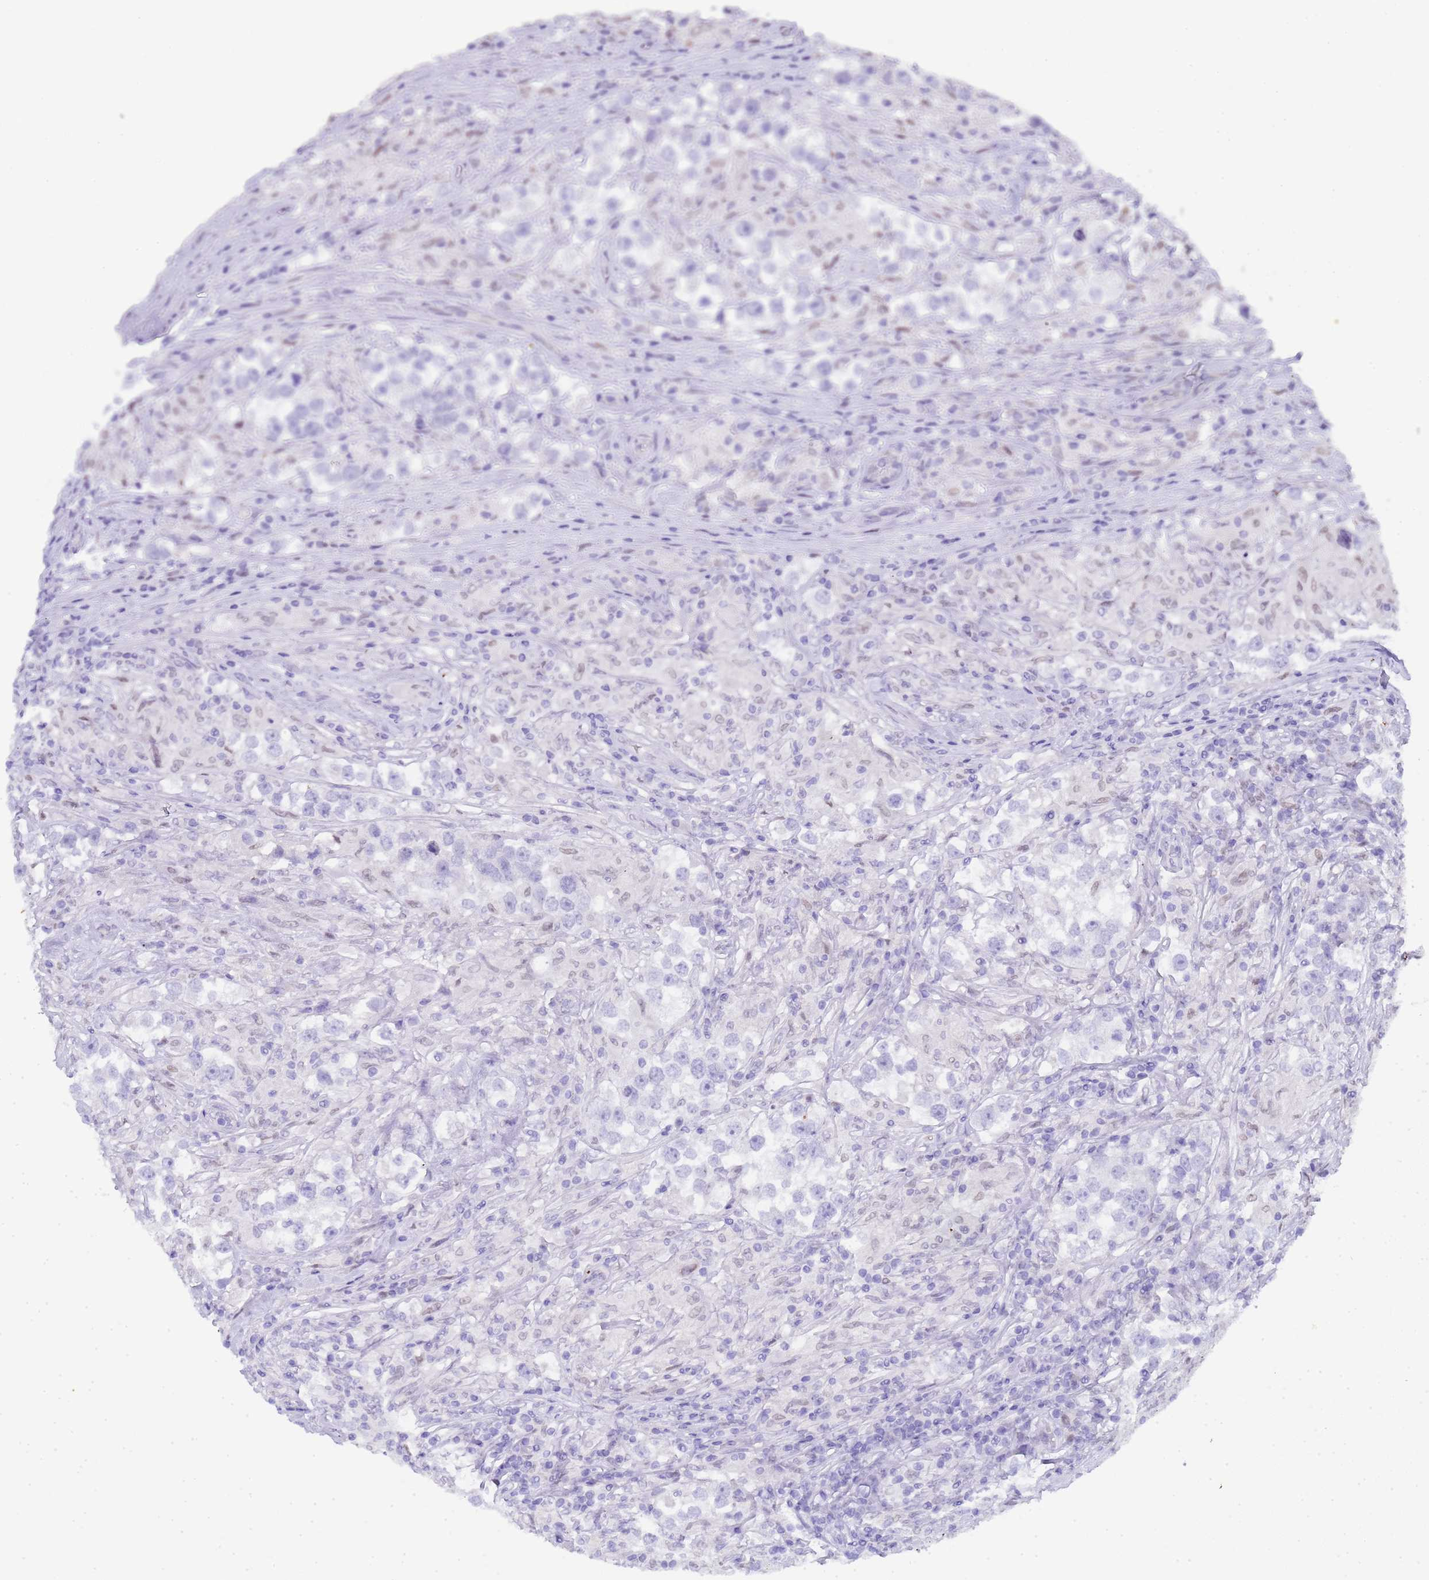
{"staining": {"intensity": "negative", "quantity": "none", "location": "none"}, "tissue": "testis cancer", "cell_type": "Tumor cells", "image_type": "cancer", "snomed": [{"axis": "morphology", "description": "Seminoma, NOS"}, {"axis": "topography", "description": "Testis"}], "caption": "Testis cancer was stained to show a protein in brown. There is no significant expression in tumor cells.", "gene": "CTRC", "patient": {"sex": "male", "age": 46}}